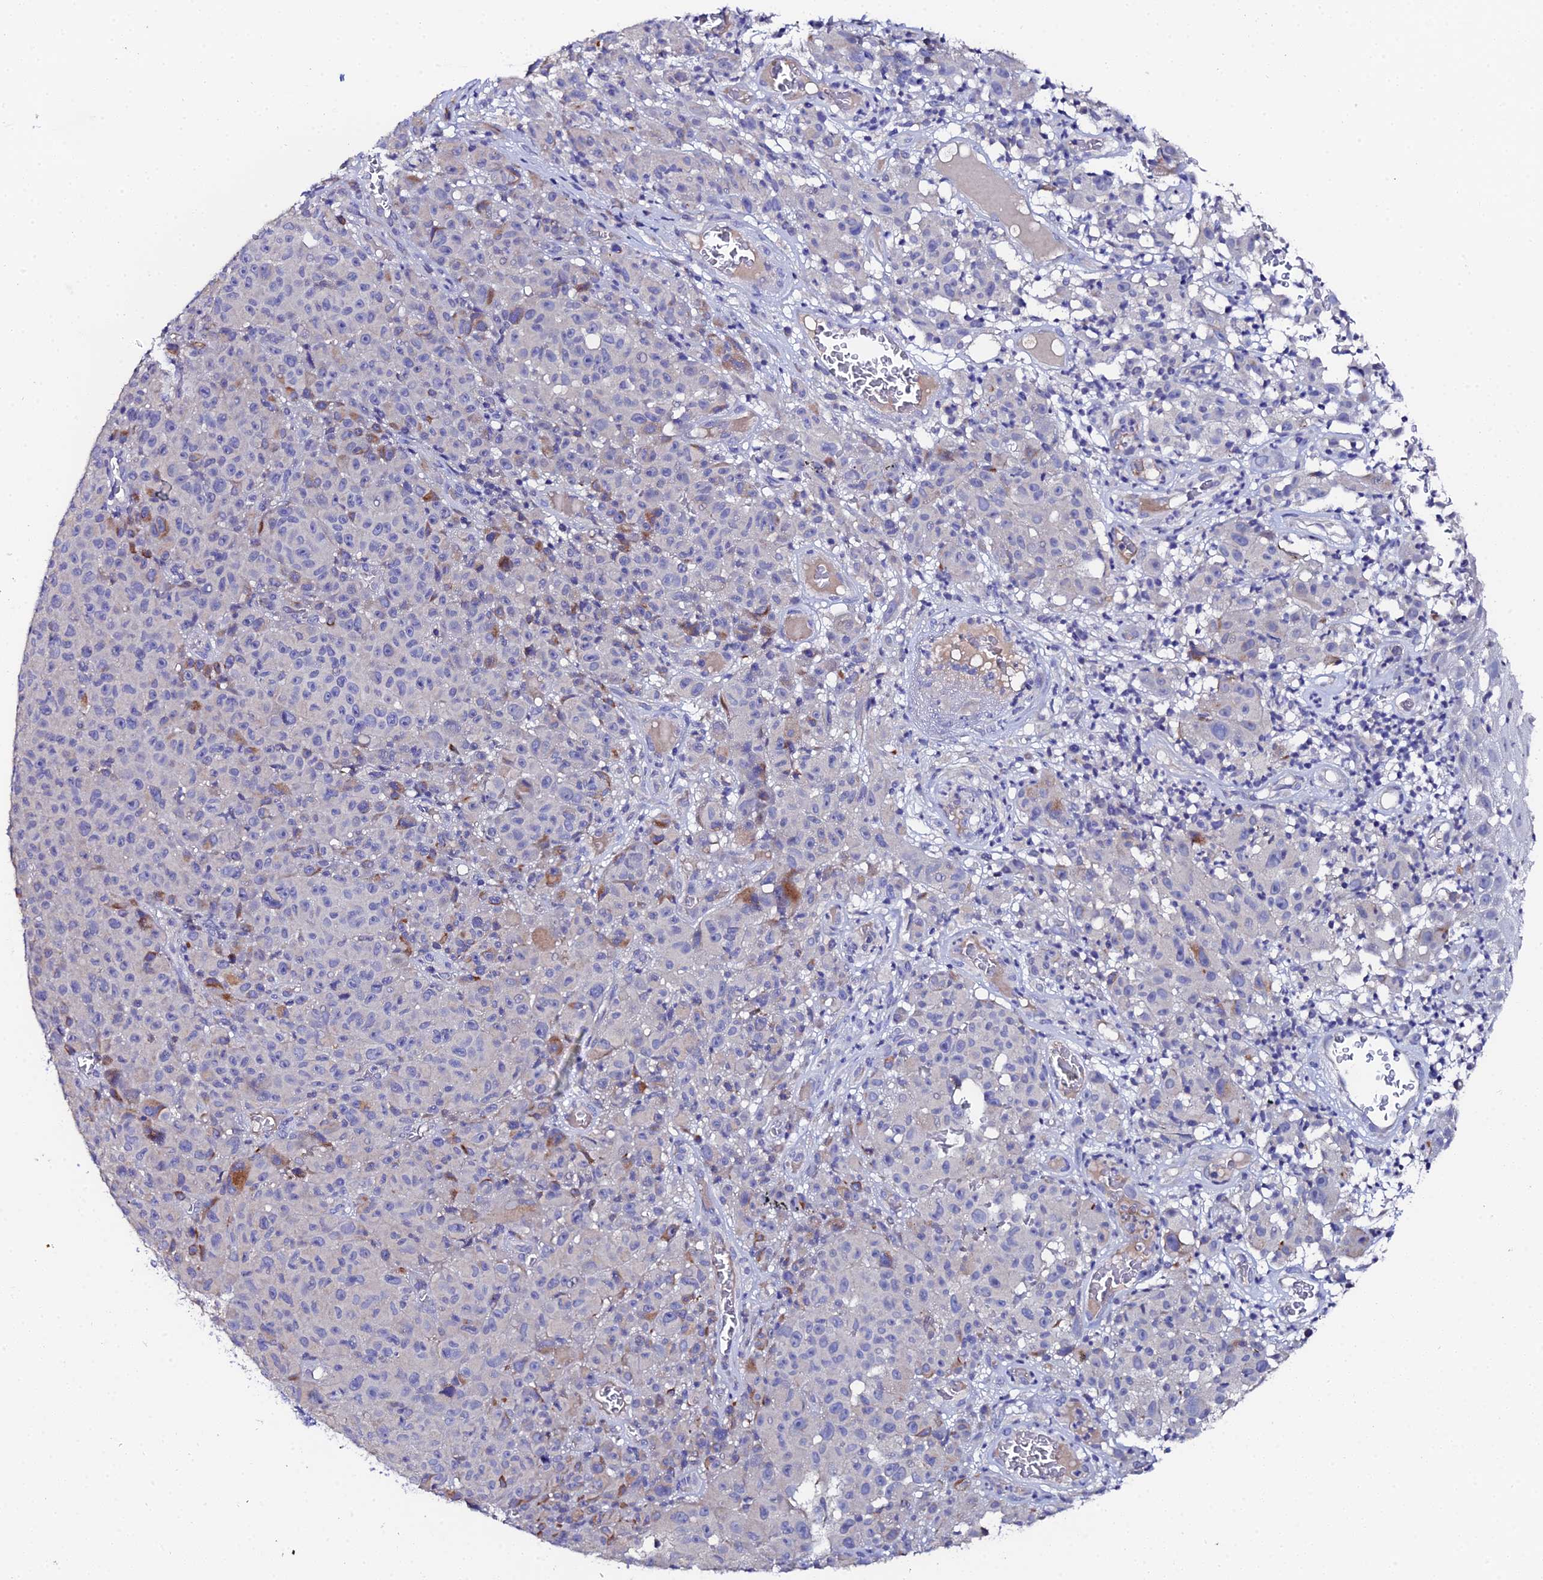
{"staining": {"intensity": "negative", "quantity": "none", "location": "none"}, "tissue": "melanoma", "cell_type": "Tumor cells", "image_type": "cancer", "snomed": [{"axis": "morphology", "description": "Malignant melanoma, NOS"}, {"axis": "topography", "description": "Skin"}], "caption": "Melanoma stained for a protein using immunohistochemistry shows no positivity tumor cells.", "gene": "UBE2L3", "patient": {"sex": "female", "age": 82}}